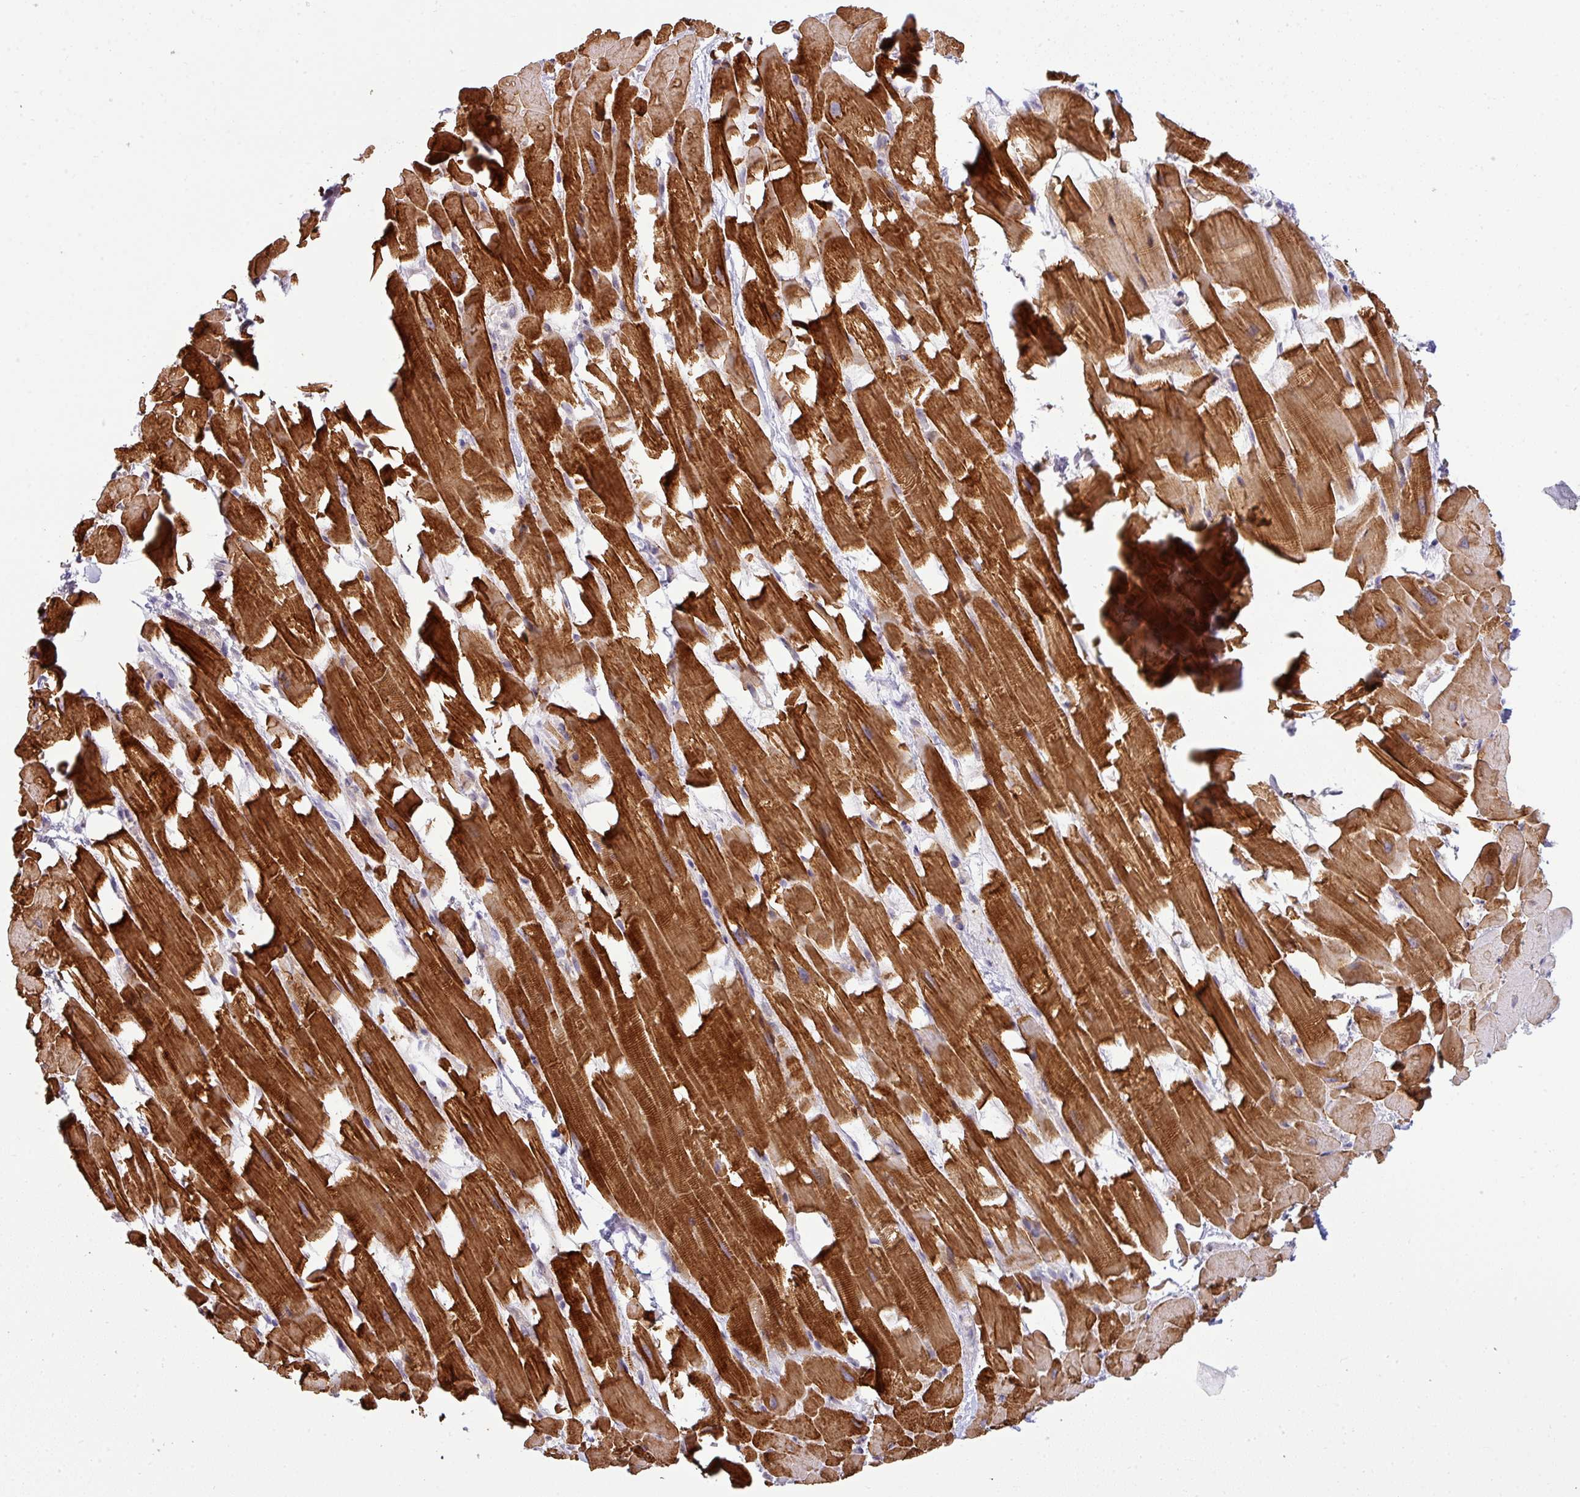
{"staining": {"intensity": "strong", "quantity": "25%-75%", "location": "cytoplasmic/membranous"}, "tissue": "heart muscle", "cell_type": "Cardiomyocytes", "image_type": "normal", "snomed": [{"axis": "morphology", "description": "Normal tissue, NOS"}, {"axis": "topography", "description": "Heart"}], "caption": "Immunohistochemistry photomicrograph of benign heart muscle: human heart muscle stained using IHC demonstrates high levels of strong protein expression localized specifically in the cytoplasmic/membranous of cardiomyocytes, appearing as a cytoplasmic/membranous brown color.", "gene": "HBEGF", "patient": {"sex": "male", "age": 37}}